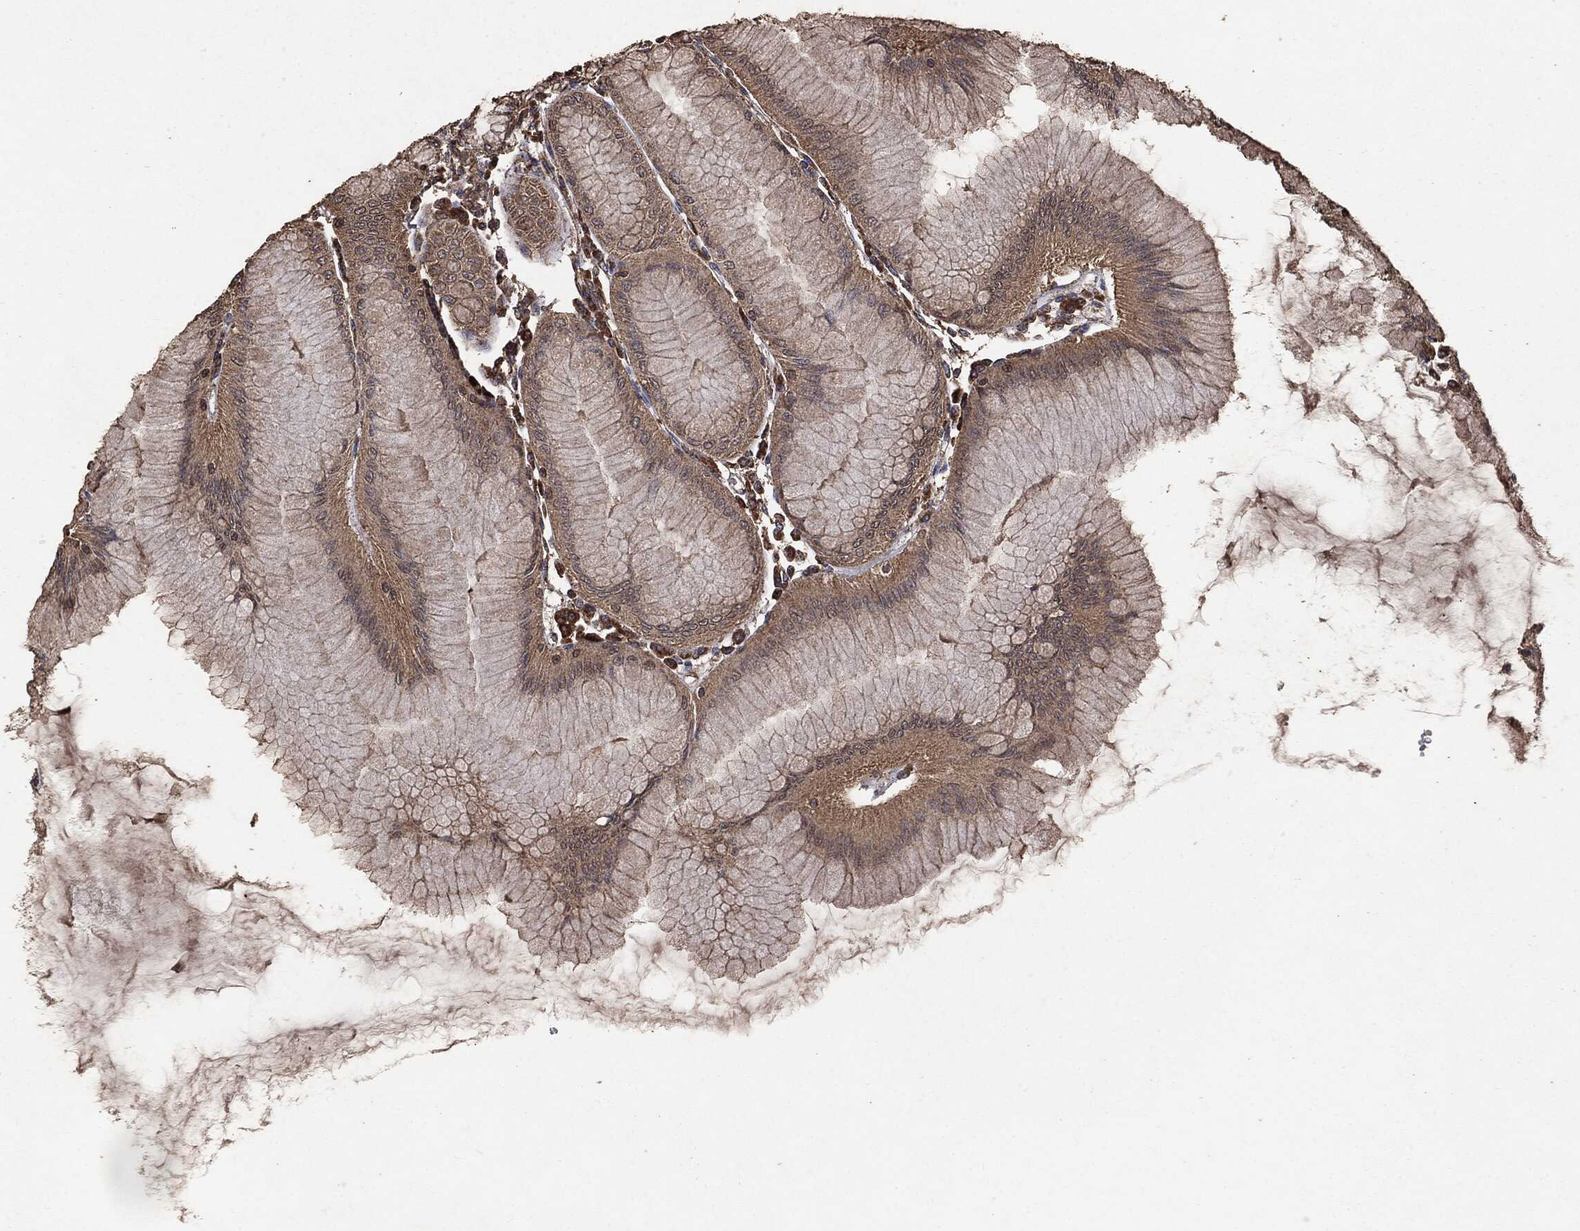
{"staining": {"intensity": "strong", "quantity": "25%-75%", "location": "cytoplasmic/membranous"}, "tissue": "stomach", "cell_type": "Glandular cells", "image_type": "normal", "snomed": [{"axis": "morphology", "description": "Normal tissue, NOS"}, {"axis": "topography", "description": "Stomach"}], "caption": "Immunohistochemical staining of benign human stomach reveals strong cytoplasmic/membranous protein staining in about 25%-75% of glandular cells.", "gene": "MTOR", "patient": {"sex": "female", "age": 57}}